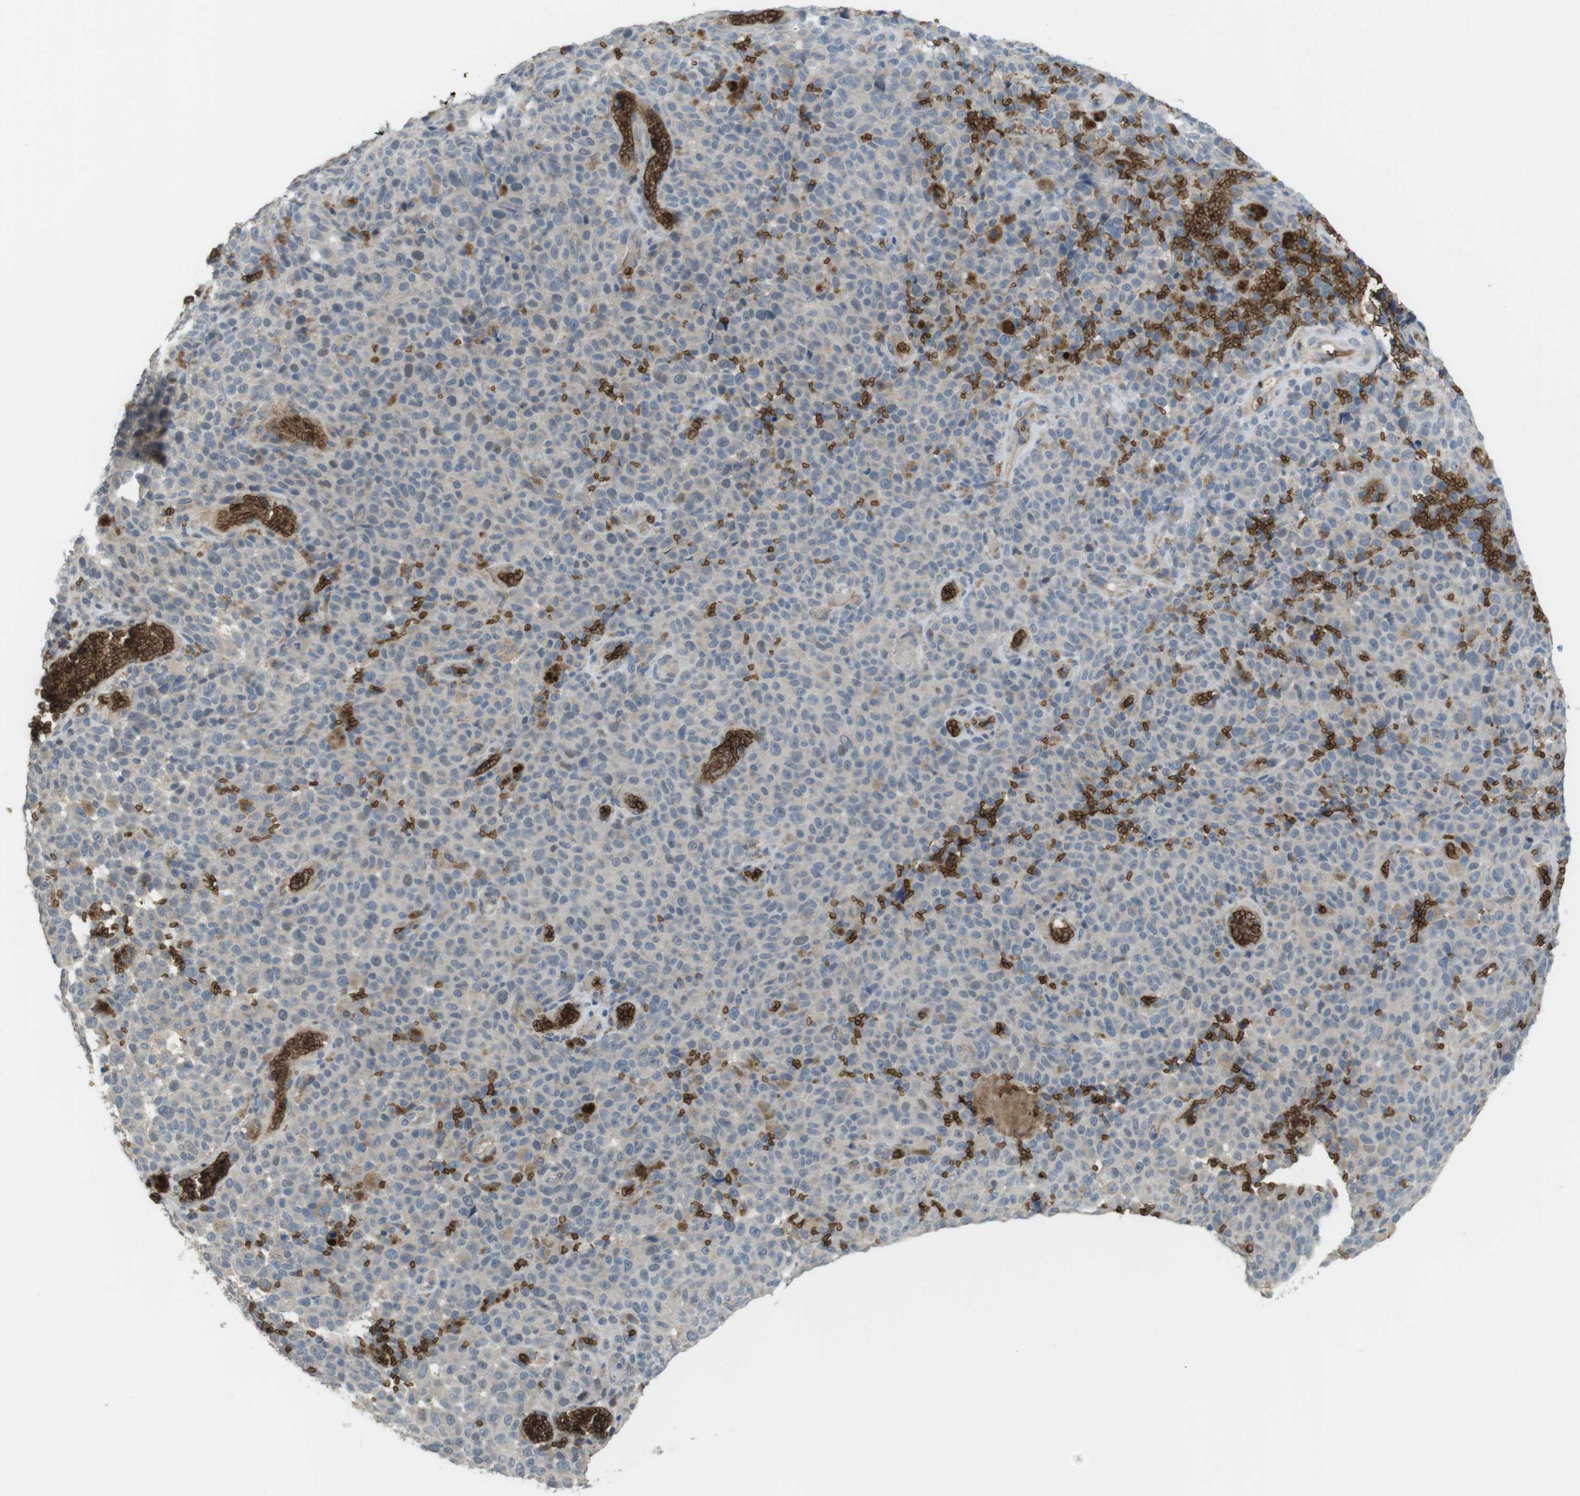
{"staining": {"intensity": "weak", "quantity": "<25%", "location": "cytoplasmic/membranous"}, "tissue": "melanoma", "cell_type": "Tumor cells", "image_type": "cancer", "snomed": [{"axis": "morphology", "description": "Malignant melanoma, NOS"}, {"axis": "topography", "description": "Skin"}], "caption": "The photomicrograph exhibits no staining of tumor cells in malignant melanoma.", "gene": "GYPA", "patient": {"sex": "female", "age": 82}}